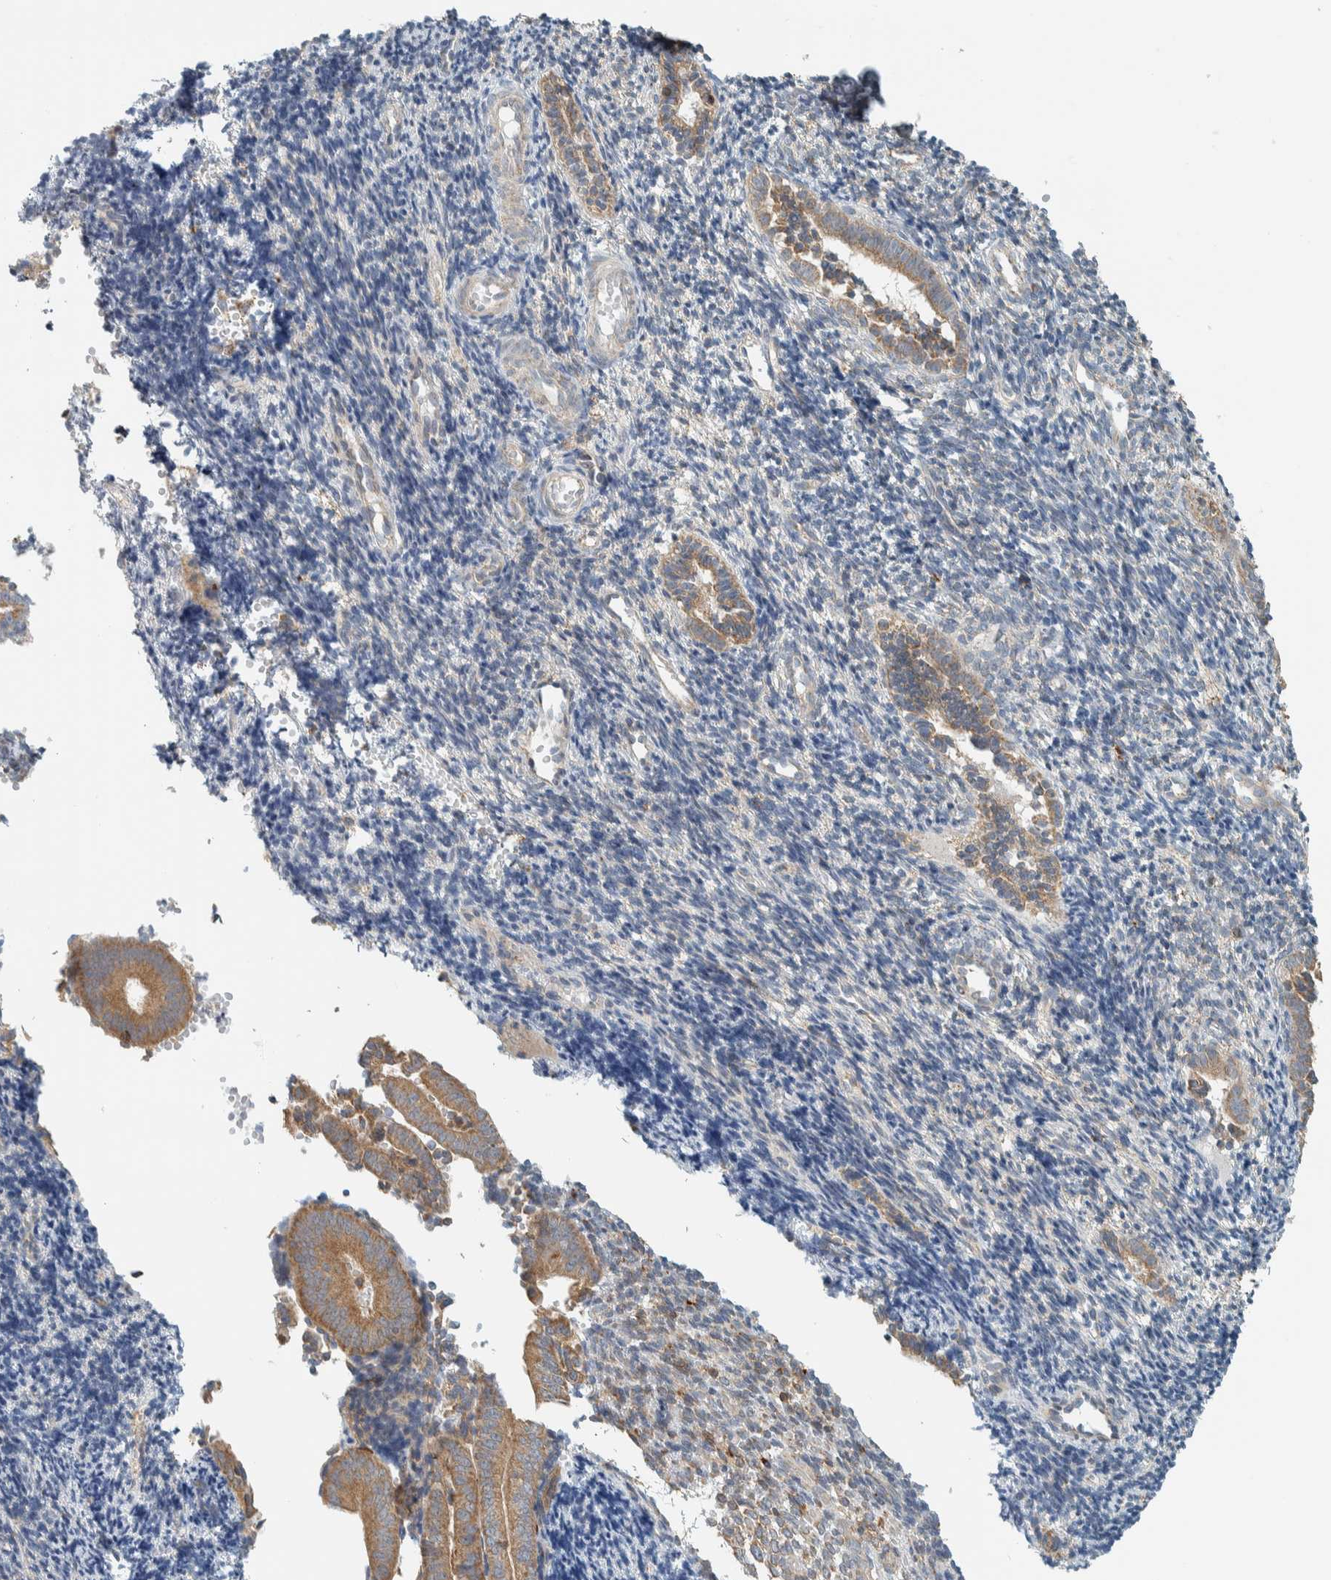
{"staining": {"intensity": "moderate", "quantity": "<25%", "location": "cytoplasmic/membranous"}, "tissue": "endometrium", "cell_type": "Cells in endometrial stroma", "image_type": "normal", "snomed": [{"axis": "morphology", "description": "Normal tissue, NOS"}, {"axis": "topography", "description": "Uterus"}, {"axis": "topography", "description": "Endometrium"}], "caption": "About <25% of cells in endometrial stroma in normal endometrium show moderate cytoplasmic/membranous protein staining as visualized by brown immunohistochemical staining.", "gene": "CCDC57", "patient": {"sex": "female", "age": 33}}